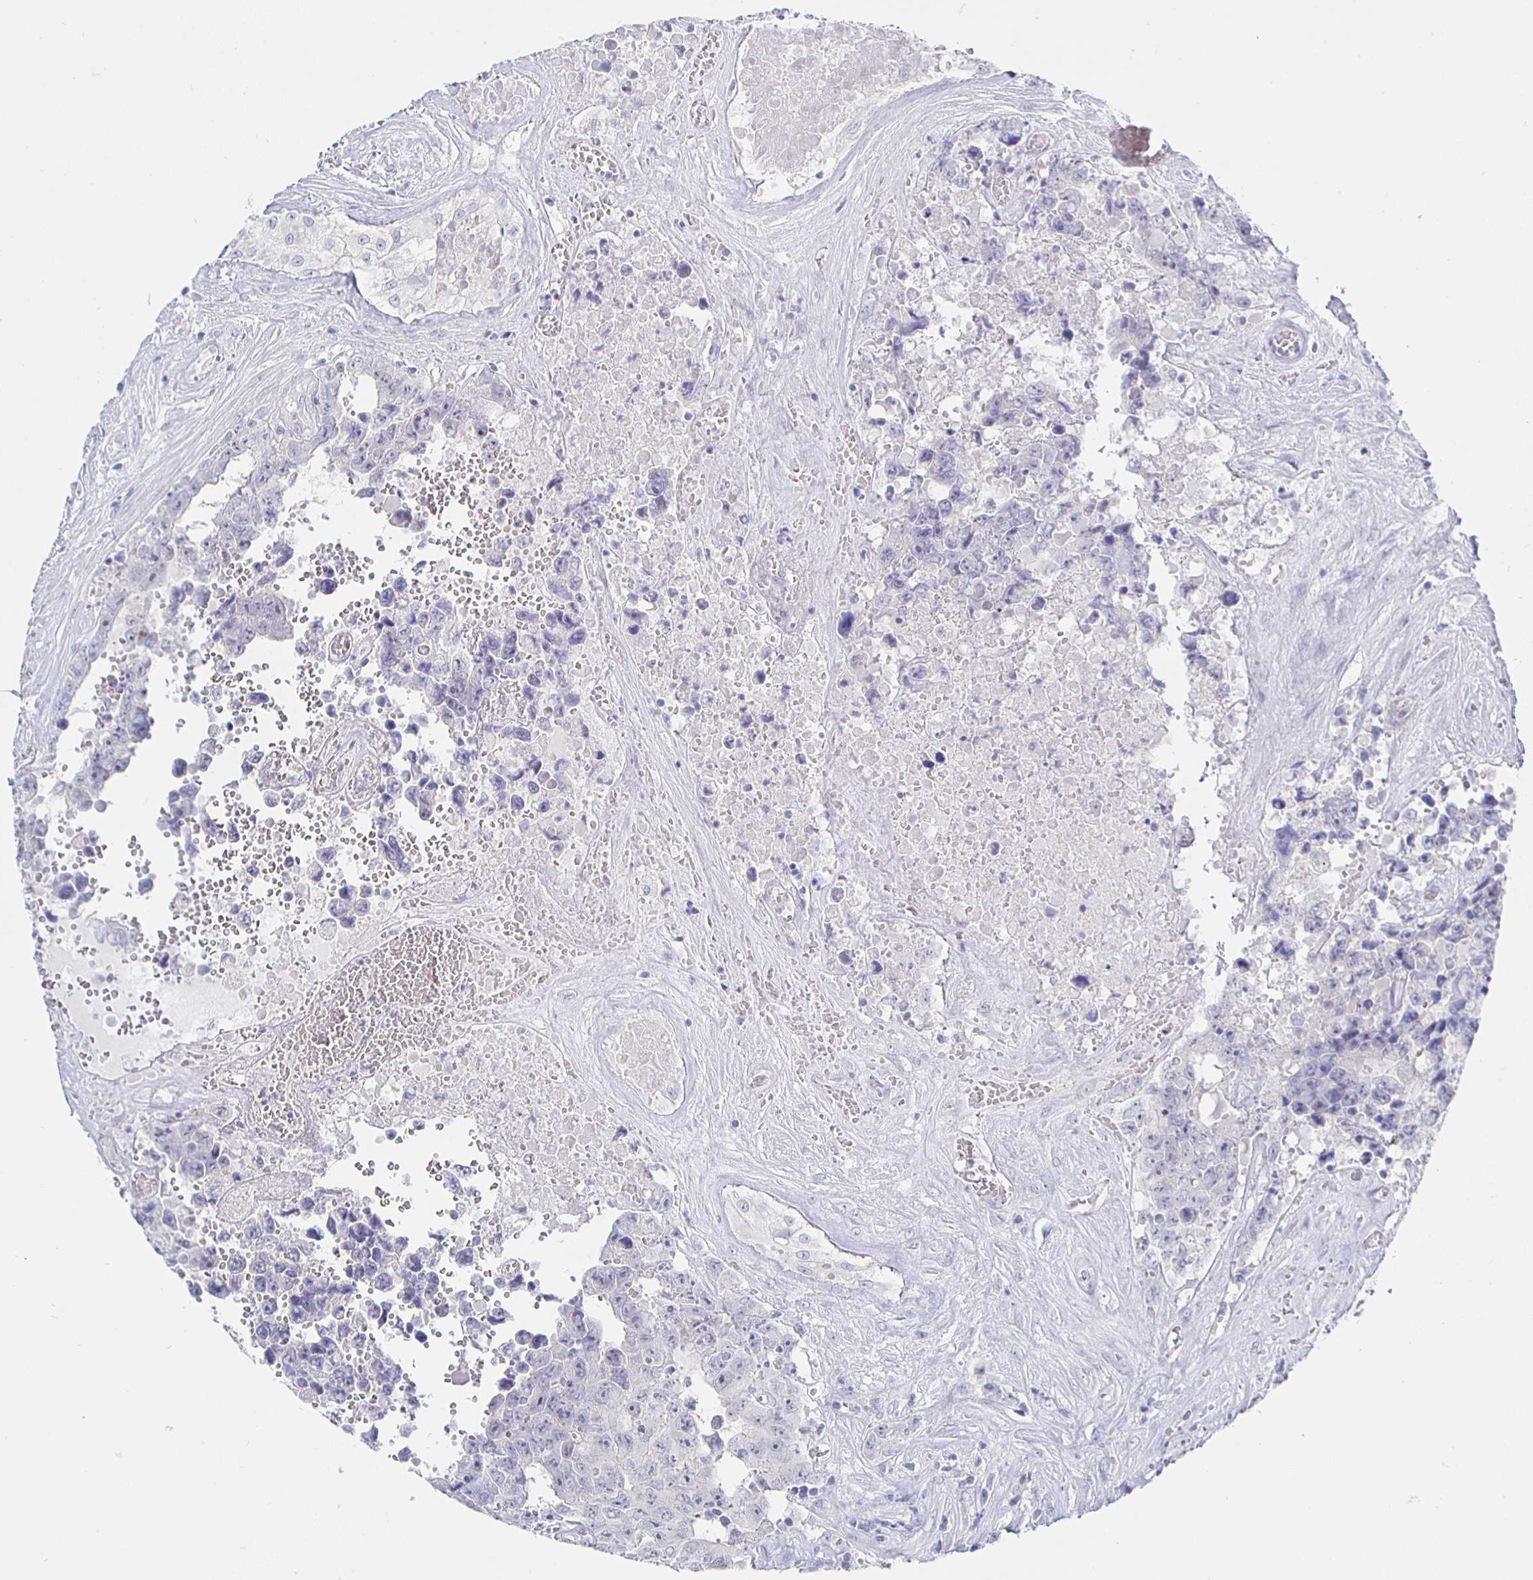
{"staining": {"intensity": "negative", "quantity": "none", "location": "none"}, "tissue": "testis cancer", "cell_type": "Tumor cells", "image_type": "cancer", "snomed": [{"axis": "morphology", "description": "Normal tissue, NOS"}, {"axis": "morphology", "description": "Carcinoma, Embryonal, NOS"}, {"axis": "topography", "description": "Testis"}, {"axis": "topography", "description": "Epididymis"}], "caption": "DAB (3,3'-diaminobenzidine) immunohistochemical staining of testis cancer demonstrates no significant expression in tumor cells.", "gene": "LRRC23", "patient": {"sex": "male", "age": 25}}